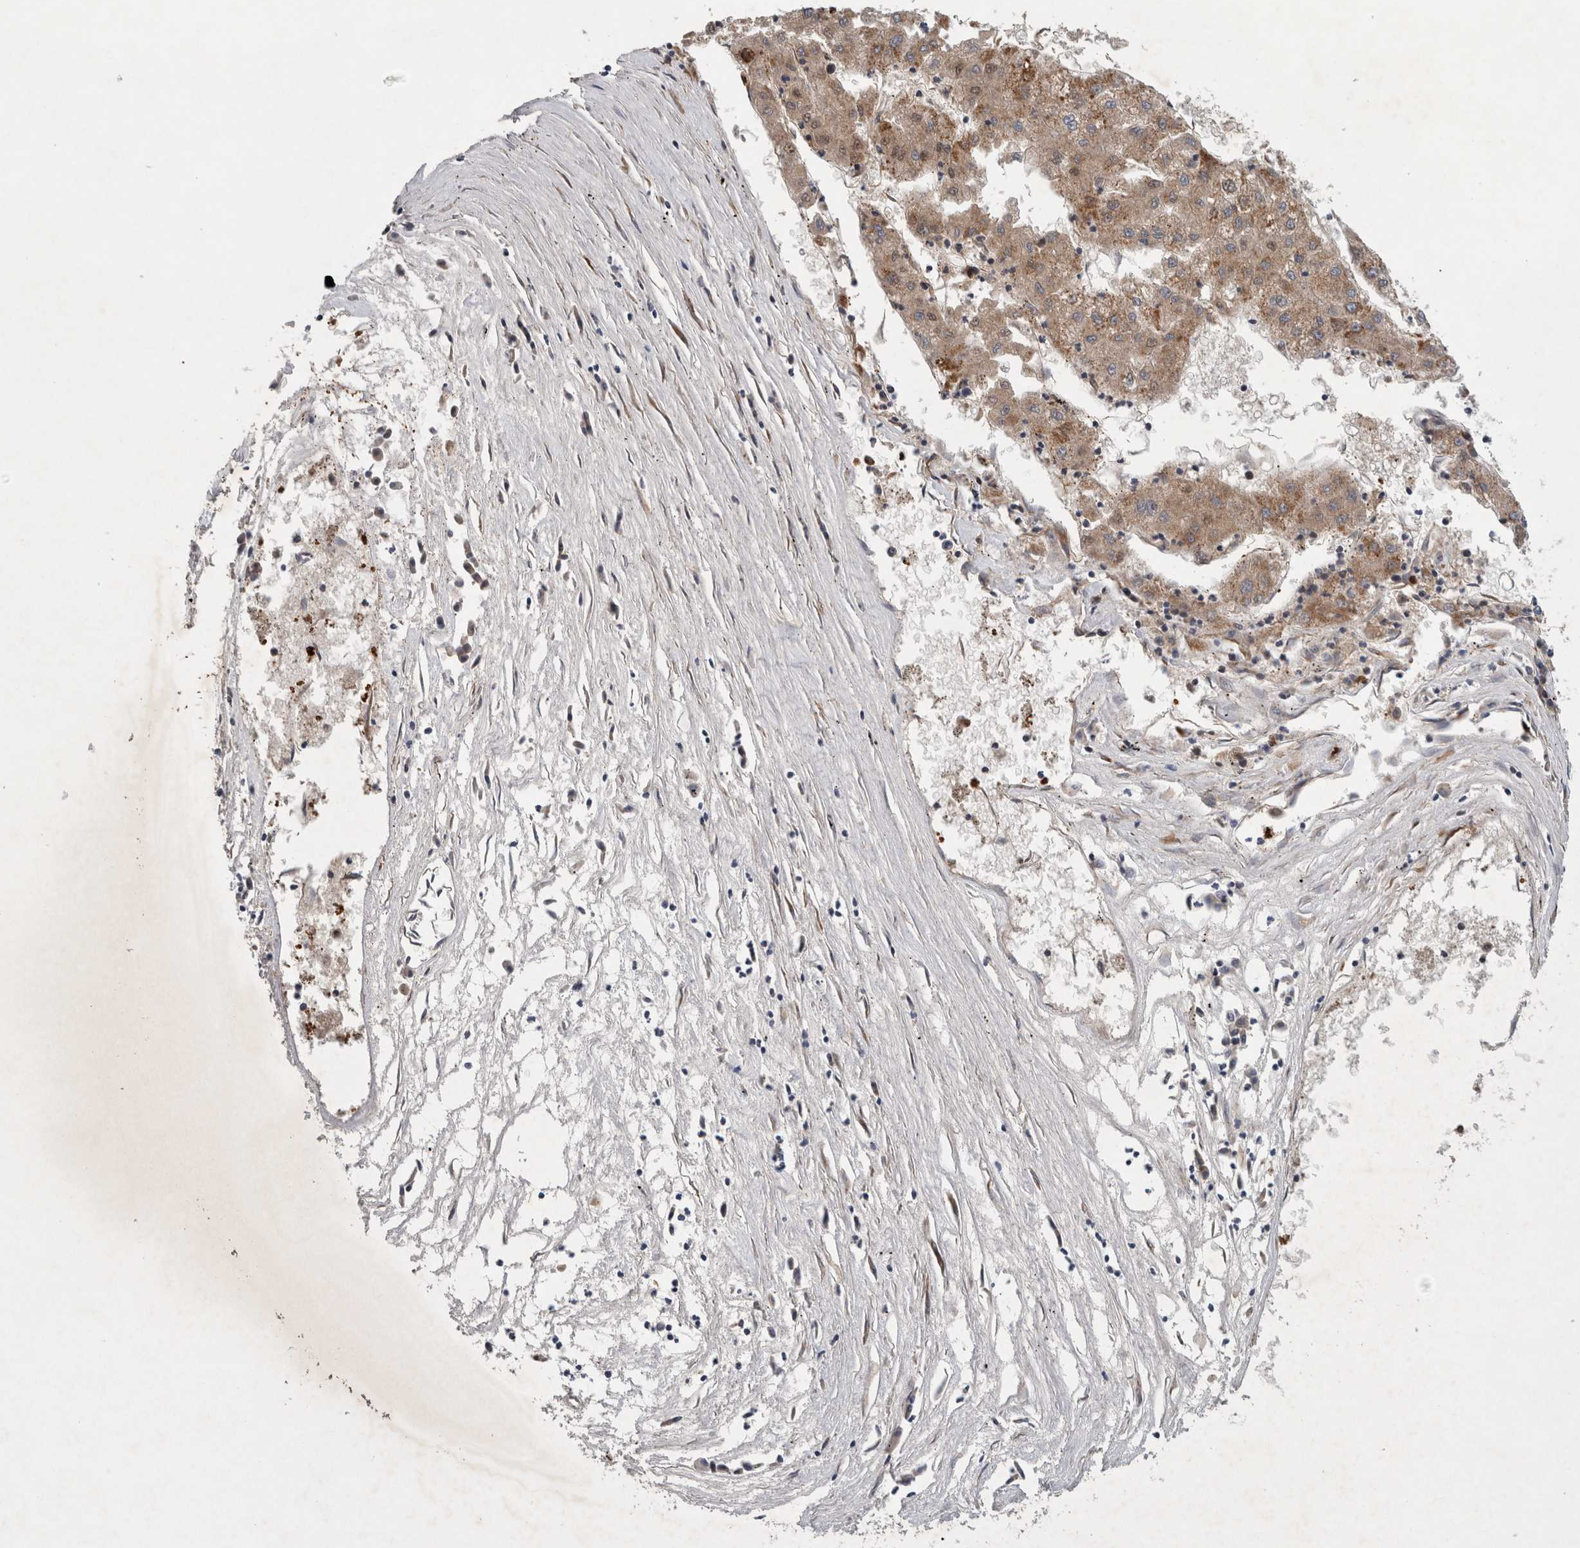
{"staining": {"intensity": "weak", "quantity": ">75%", "location": "cytoplasmic/membranous"}, "tissue": "liver cancer", "cell_type": "Tumor cells", "image_type": "cancer", "snomed": [{"axis": "morphology", "description": "Carcinoma, Hepatocellular, NOS"}, {"axis": "topography", "description": "Liver"}], "caption": "Immunohistochemical staining of liver cancer (hepatocellular carcinoma) reveals low levels of weak cytoplasmic/membranous staining in approximately >75% of tumor cells.", "gene": "PDCD2", "patient": {"sex": "male", "age": 72}}